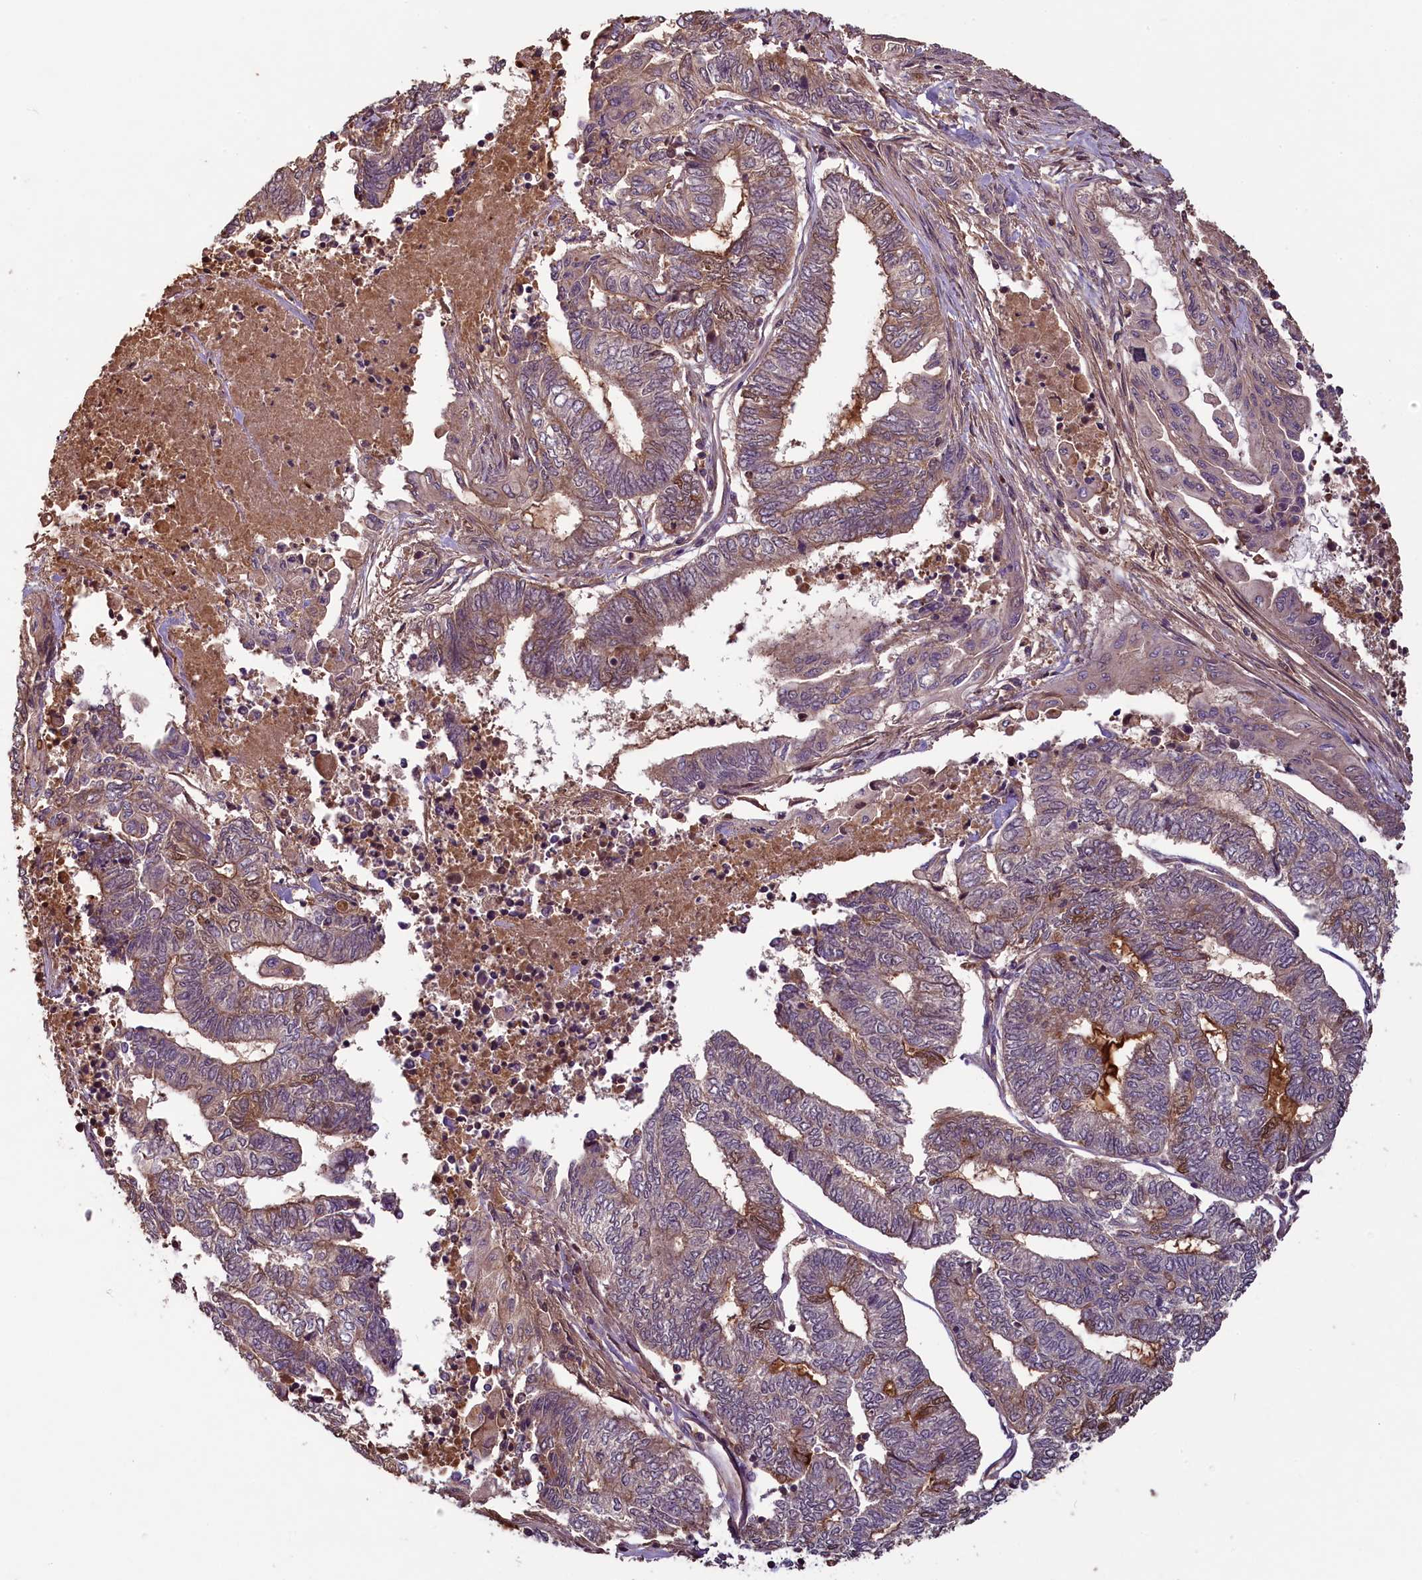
{"staining": {"intensity": "moderate", "quantity": "<25%", "location": "cytoplasmic/membranous"}, "tissue": "endometrial cancer", "cell_type": "Tumor cells", "image_type": "cancer", "snomed": [{"axis": "morphology", "description": "Adenocarcinoma, NOS"}, {"axis": "topography", "description": "Uterus"}, {"axis": "topography", "description": "Endometrium"}], "caption": "This photomicrograph displays adenocarcinoma (endometrial) stained with IHC to label a protein in brown. The cytoplasmic/membranous of tumor cells show moderate positivity for the protein. Nuclei are counter-stained blue.", "gene": "NUDT6", "patient": {"sex": "female", "age": 70}}